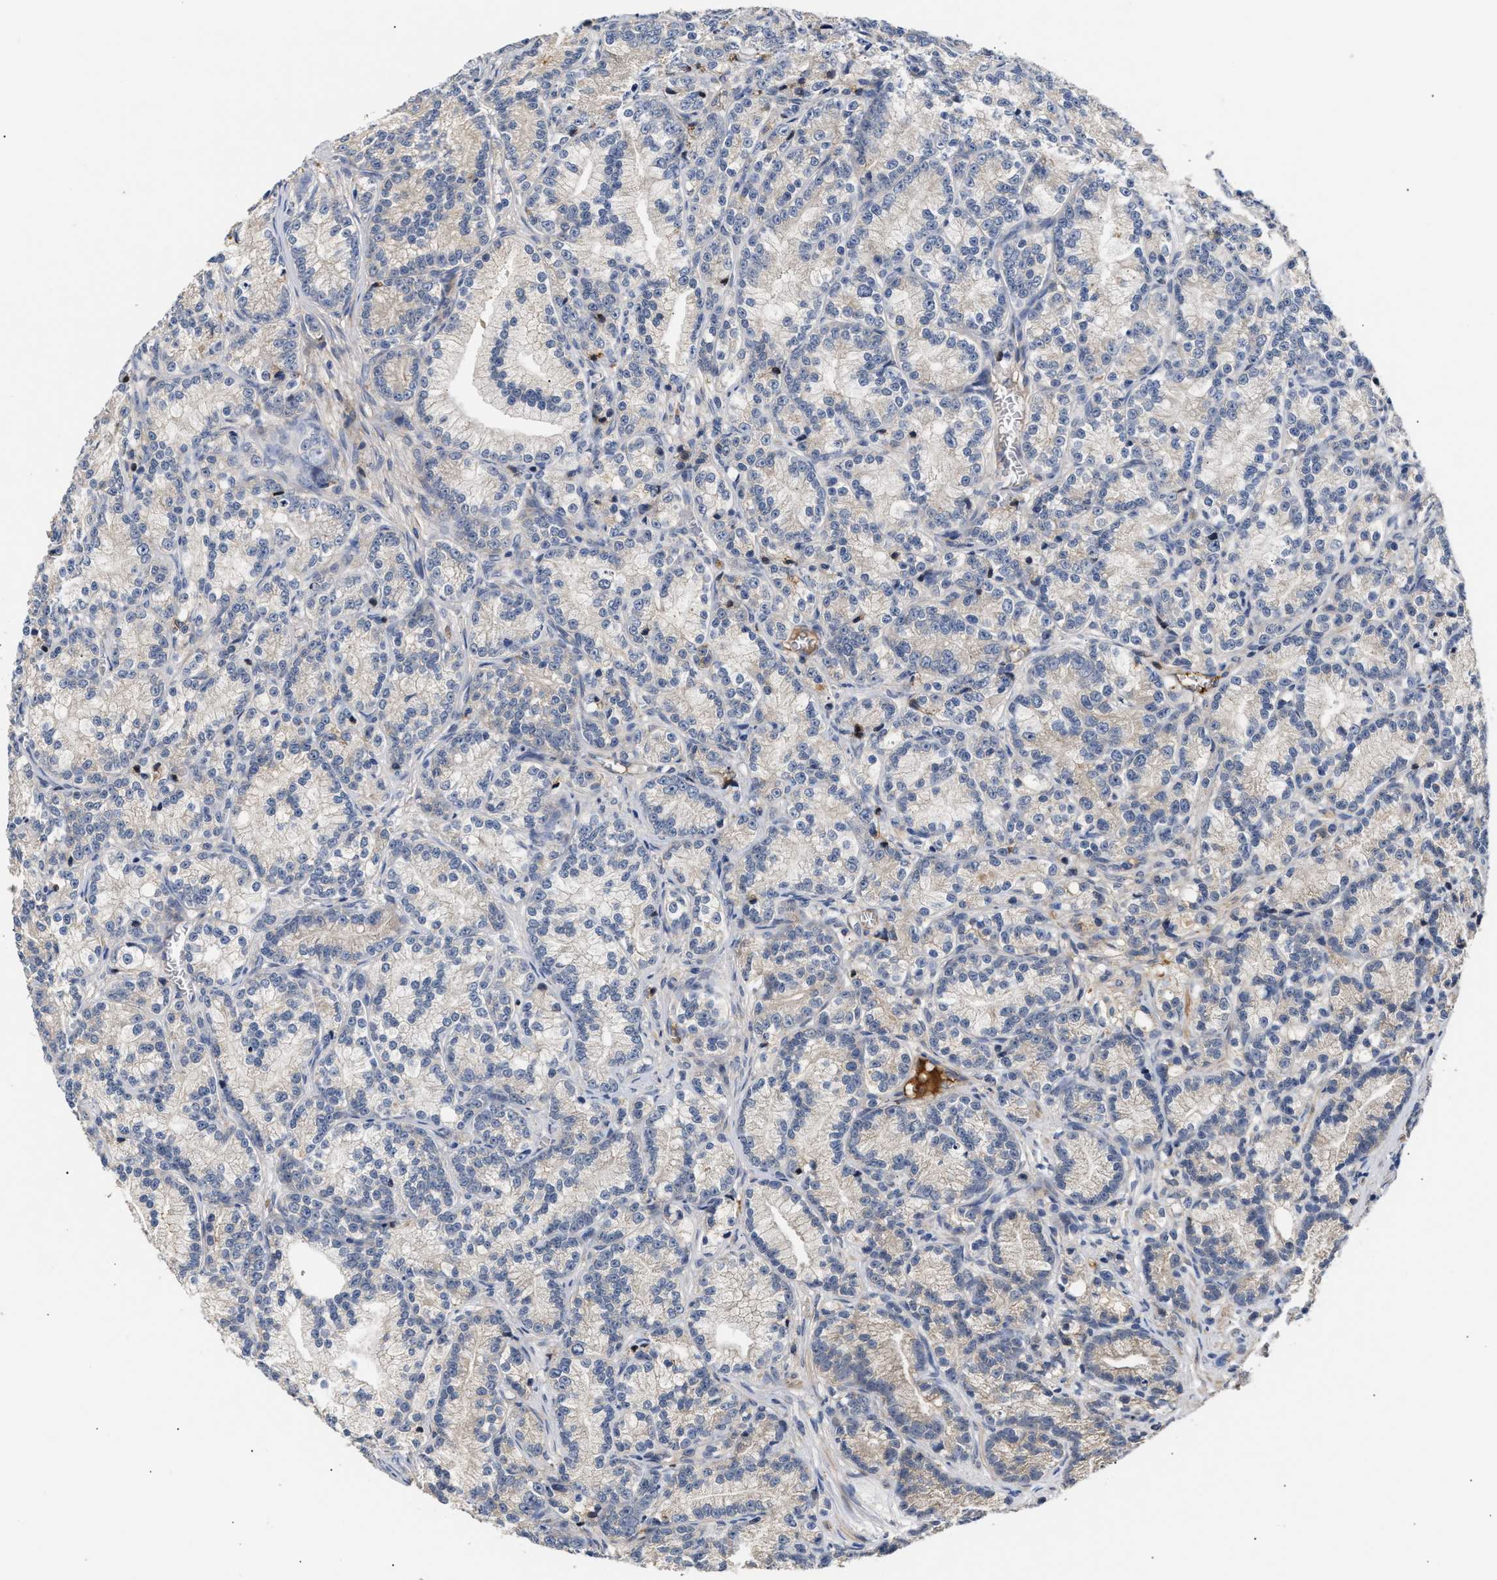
{"staining": {"intensity": "negative", "quantity": "none", "location": "none"}, "tissue": "prostate cancer", "cell_type": "Tumor cells", "image_type": "cancer", "snomed": [{"axis": "morphology", "description": "Adenocarcinoma, Low grade"}, {"axis": "topography", "description": "Prostate"}], "caption": "Immunohistochemical staining of low-grade adenocarcinoma (prostate) reveals no significant expression in tumor cells.", "gene": "KASH5", "patient": {"sex": "male", "age": 89}}